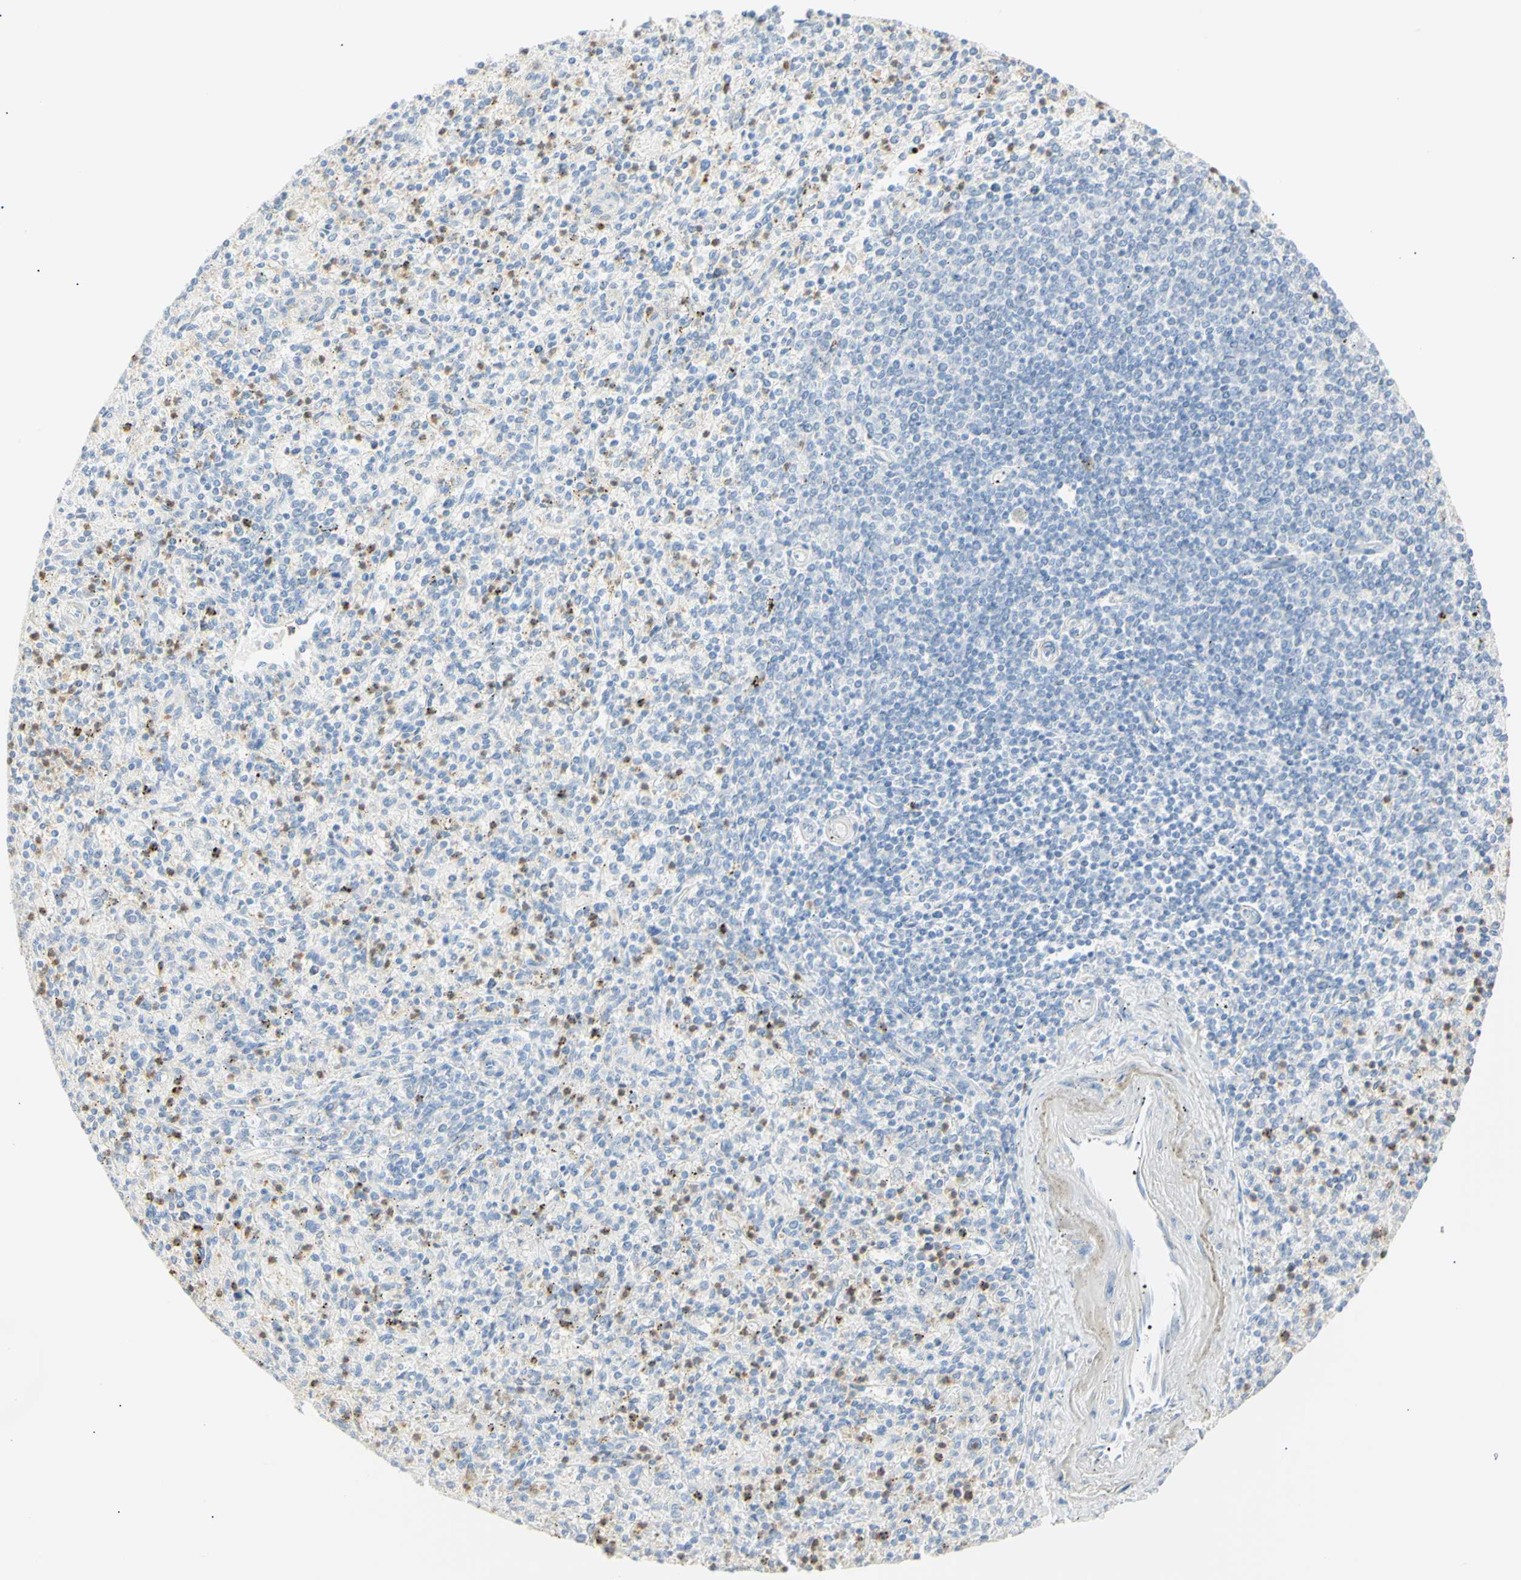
{"staining": {"intensity": "moderate", "quantity": "<25%", "location": "cytoplasmic/membranous"}, "tissue": "spleen", "cell_type": "Cells in red pulp", "image_type": "normal", "snomed": [{"axis": "morphology", "description": "Normal tissue, NOS"}, {"axis": "topography", "description": "Spleen"}], "caption": "Spleen stained with DAB immunohistochemistry (IHC) reveals low levels of moderate cytoplasmic/membranous expression in about <25% of cells in red pulp. (DAB (3,3'-diaminobenzidine) IHC with brightfield microscopy, high magnification).", "gene": "B4GALNT3", "patient": {"sex": "male", "age": 72}}